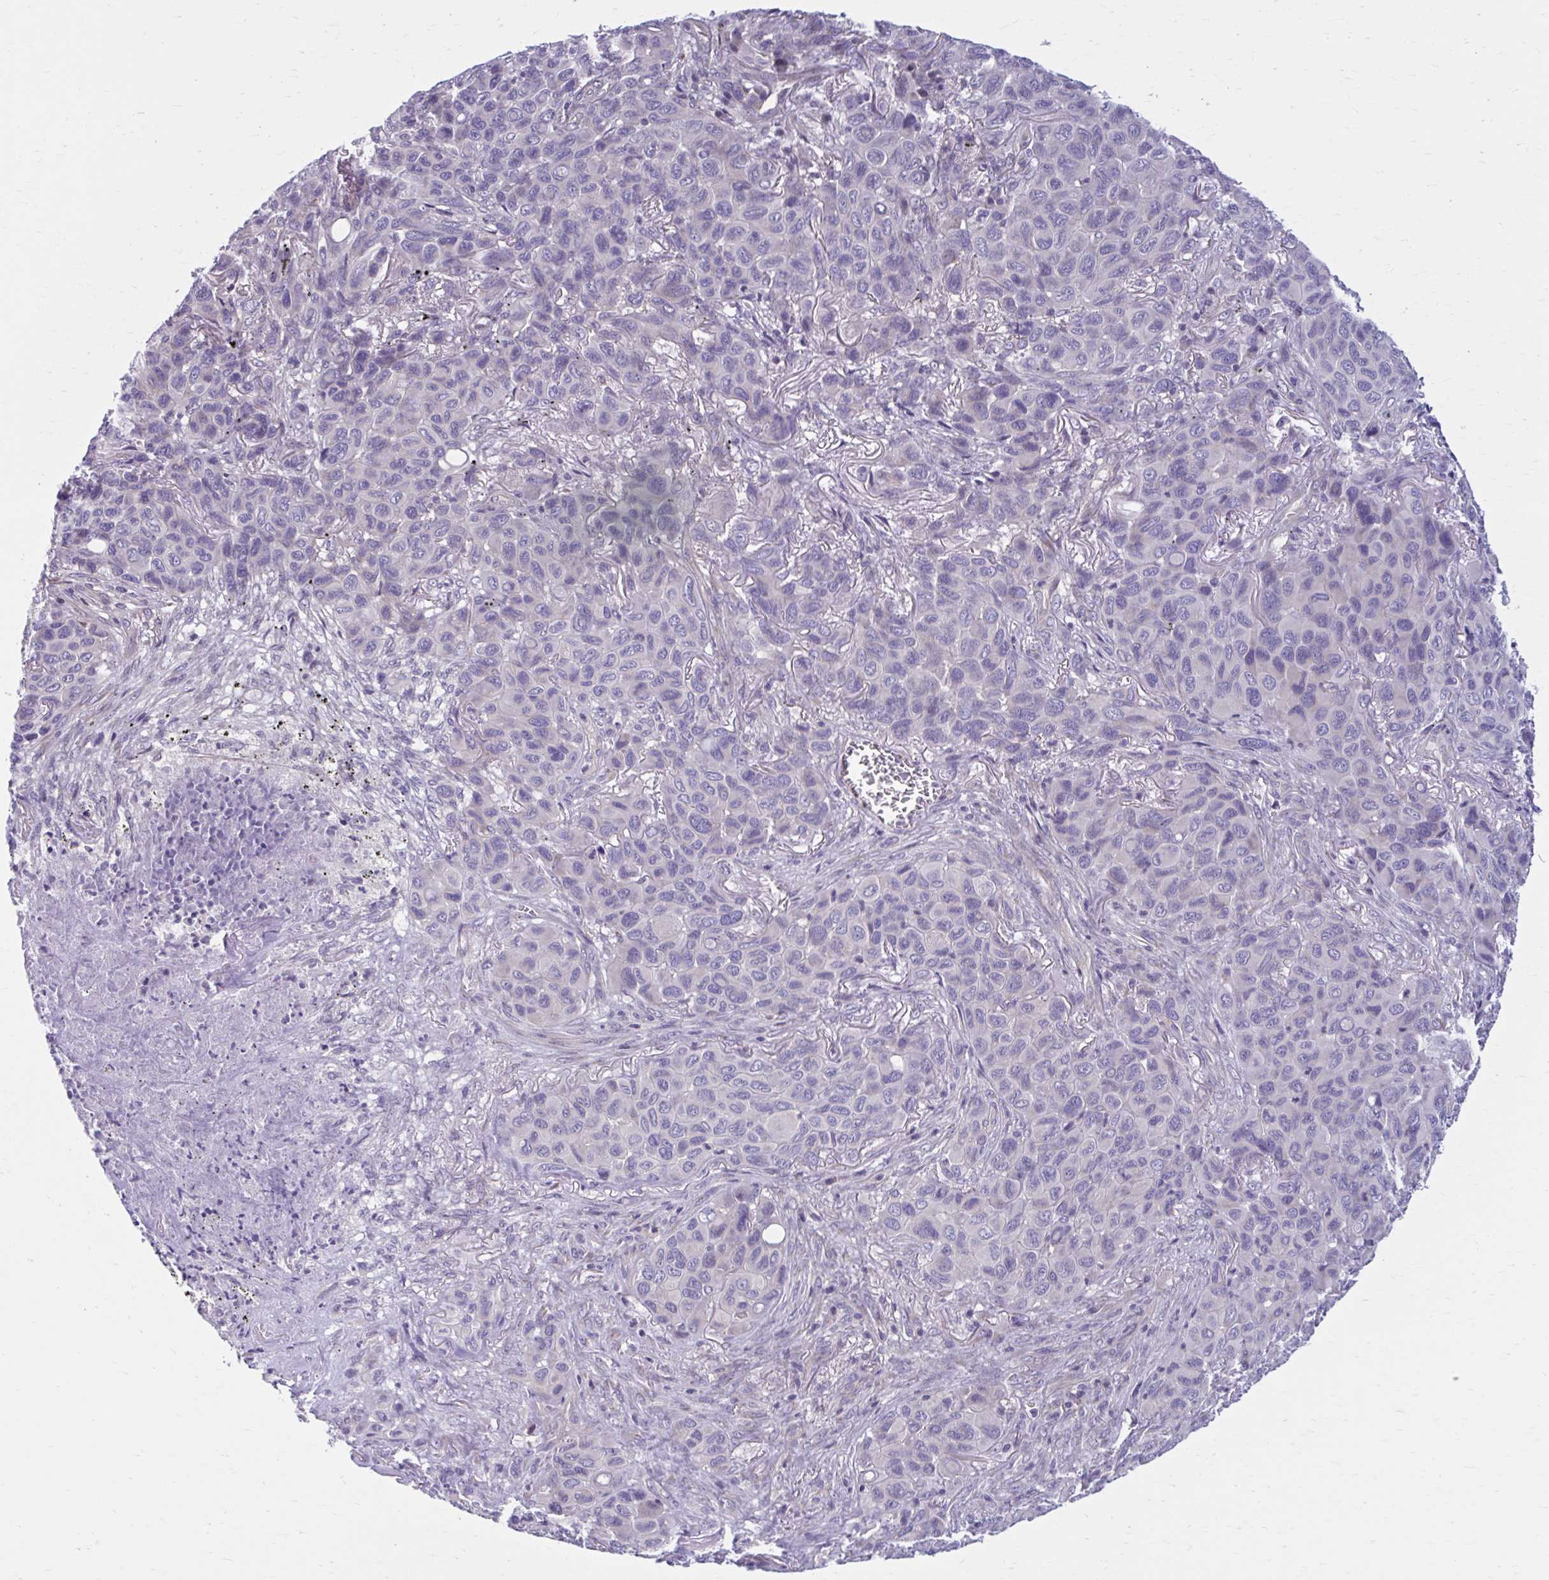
{"staining": {"intensity": "negative", "quantity": "none", "location": "none"}, "tissue": "melanoma", "cell_type": "Tumor cells", "image_type": "cancer", "snomed": [{"axis": "morphology", "description": "Malignant melanoma, Metastatic site"}, {"axis": "topography", "description": "Lung"}], "caption": "Protein analysis of melanoma reveals no significant staining in tumor cells.", "gene": "CHST3", "patient": {"sex": "male", "age": 48}}